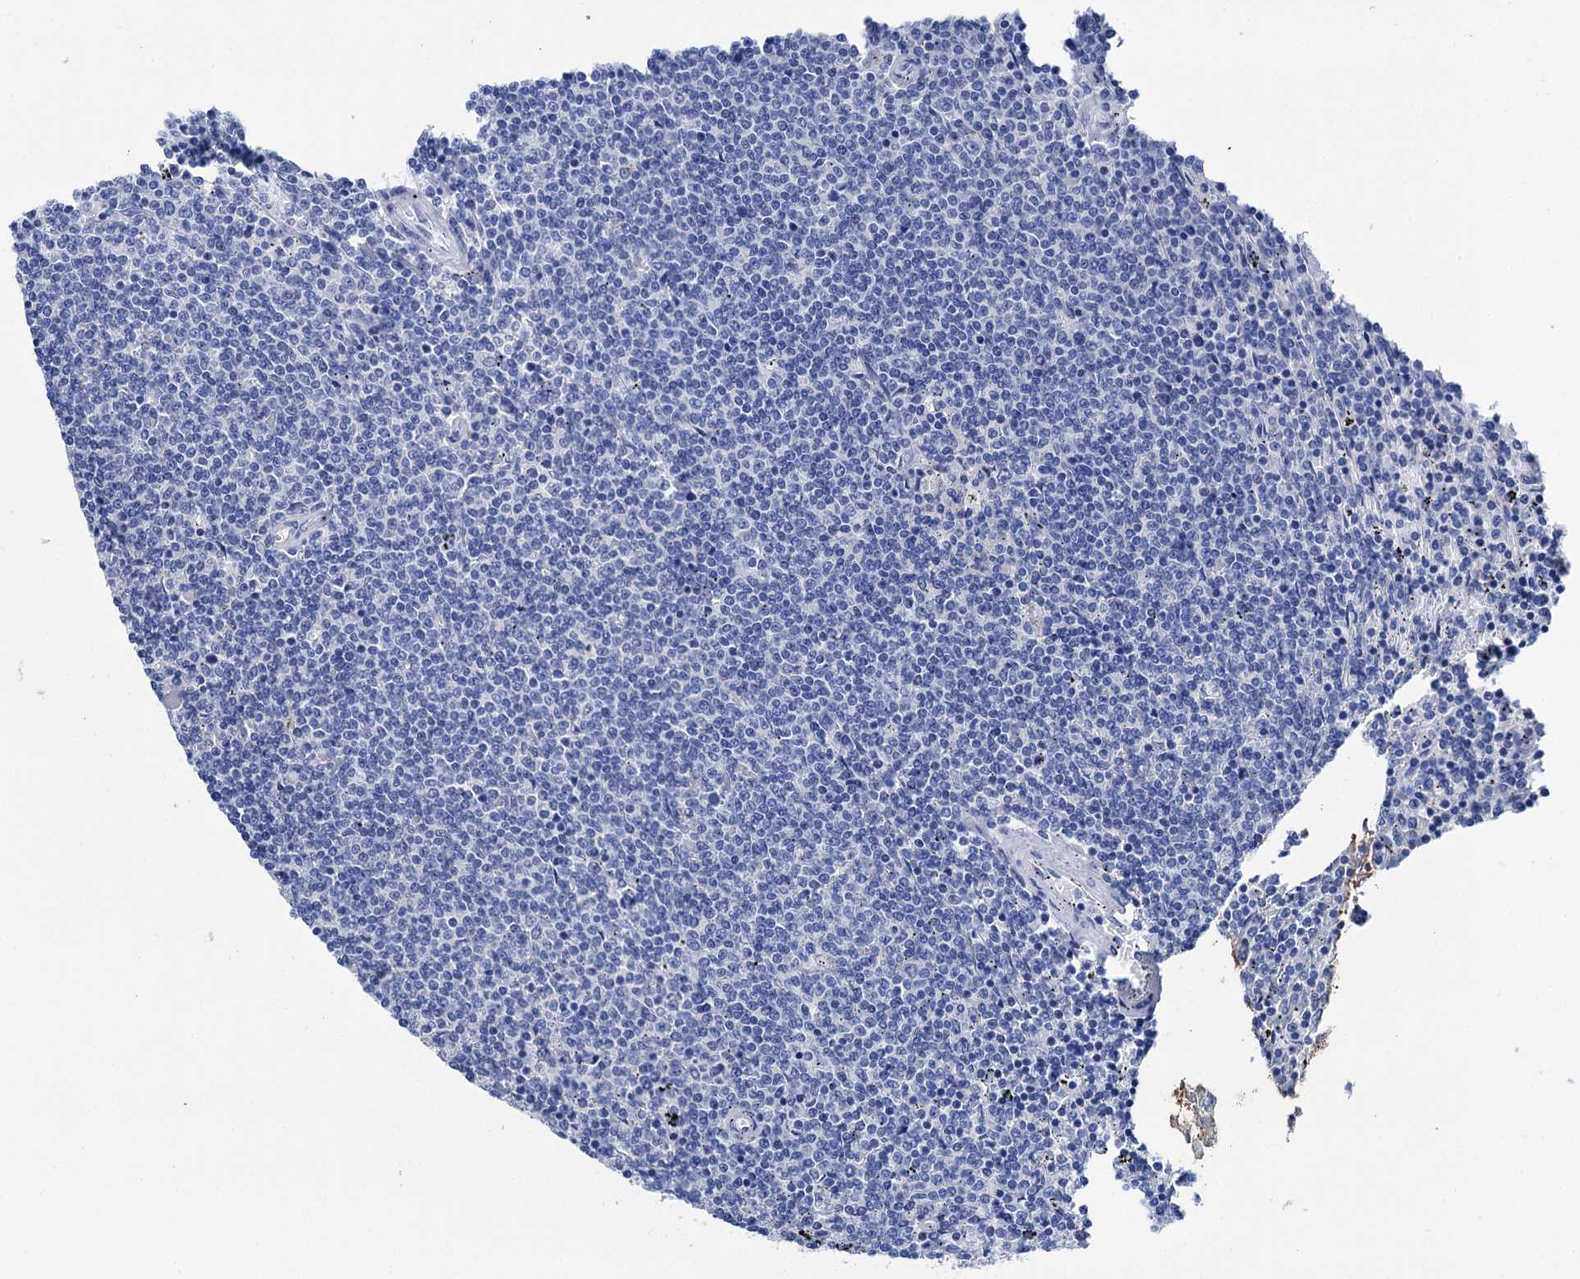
{"staining": {"intensity": "negative", "quantity": "none", "location": "none"}, "tissue": "lymphoma", "cell_type": "Tumor cells", "image_type": "cancer", "snomed": [{"axis": "morphology", "description": "Malignant lymphoma, non-Hodgkin's type, Low grade"}, {"axis": "topography", "description": "Spleen"}], "caption": "High magnification brightfield microscopy of low-grade malignant lymphoma, non-Hodgkin's type stained with DAB (brown) and counterstained with hematoxylin (blue): tumor cells show no significant staining.", "gene": "BRINP1", "patient": {"sex": "female", "age": 50}}